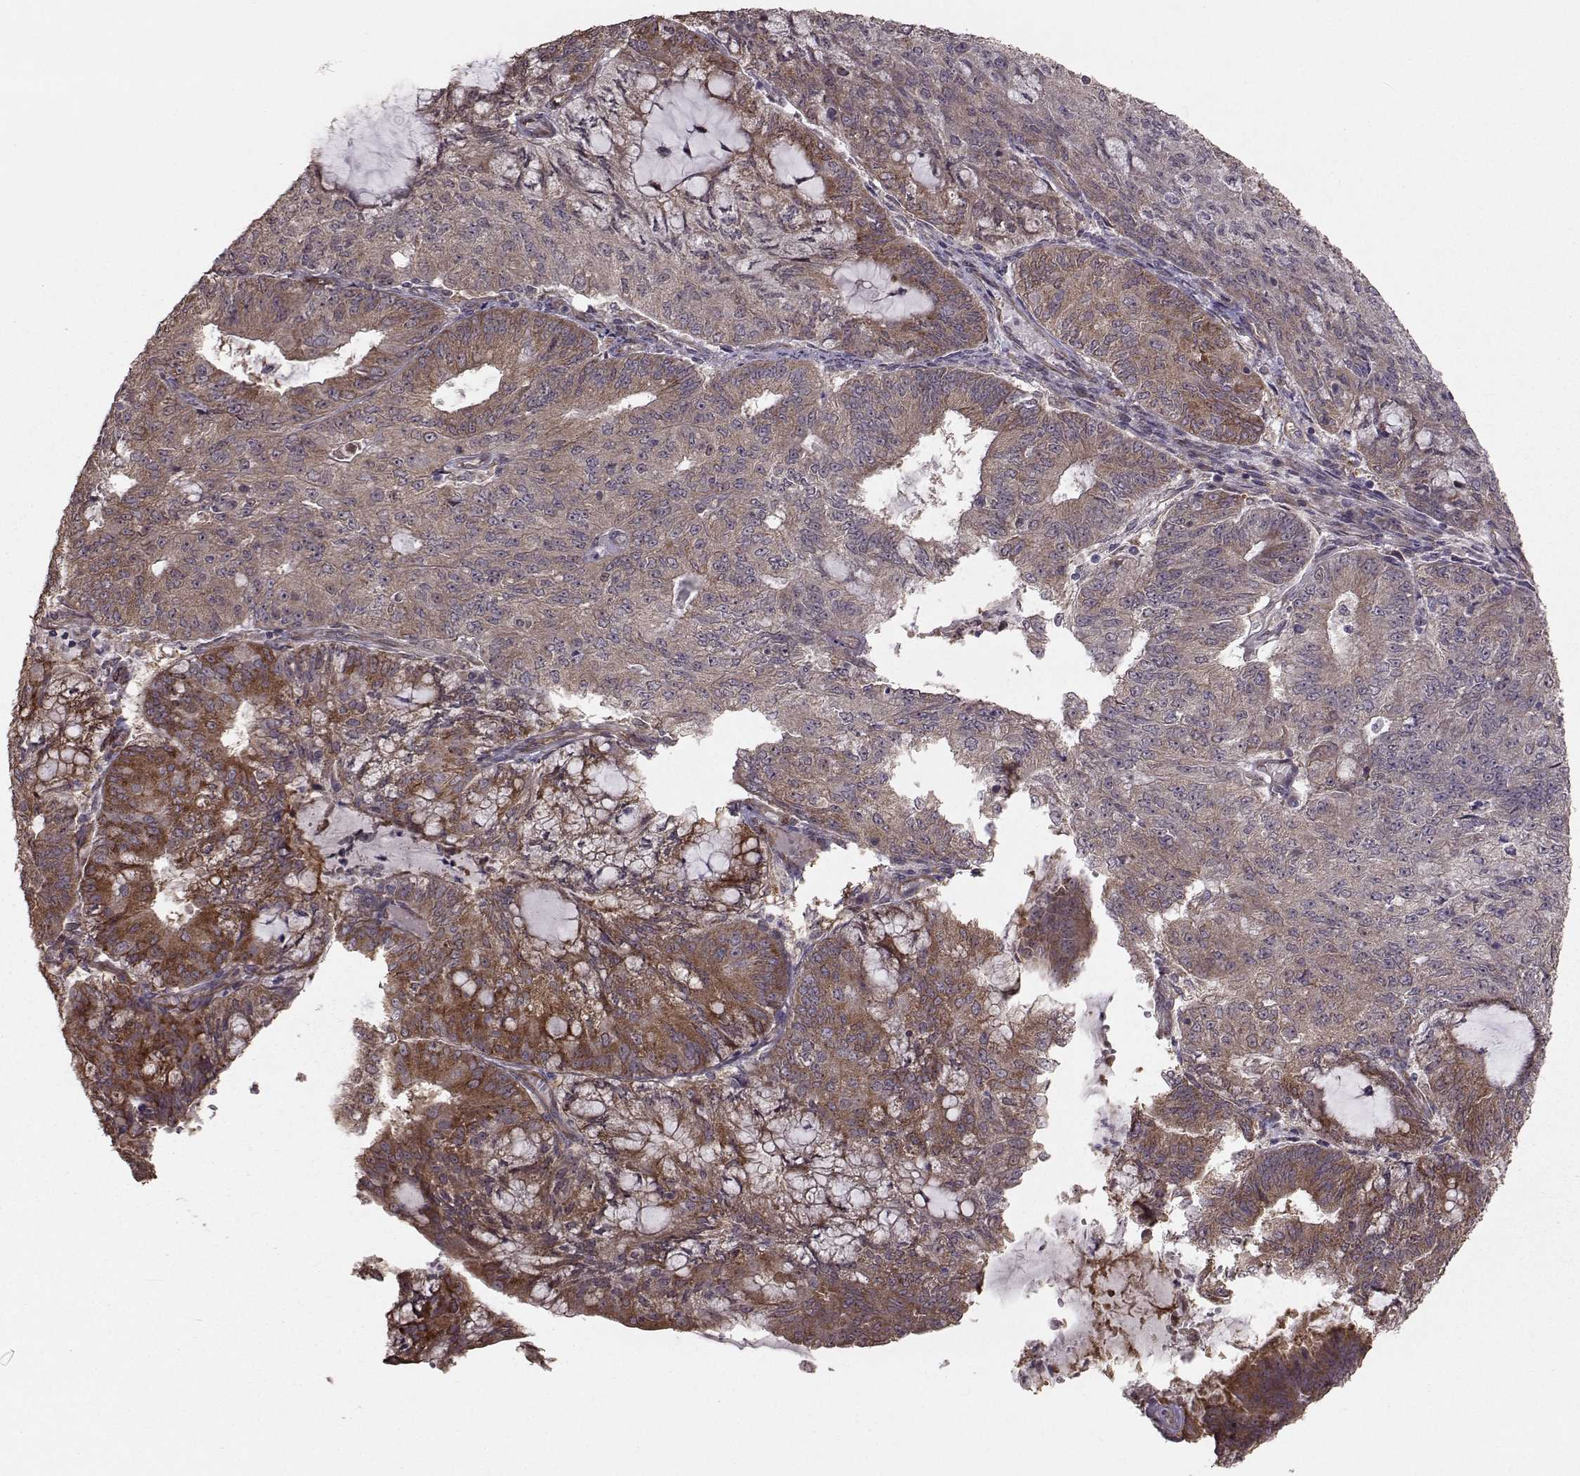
{"staining": {"intensity": "moderate", "quantity": "25%-75%", "location": "cytoplasmic/membranous"}, "tissue": "endometrial cancer", "cell_type": "Tumor cells", "image_type": "cancer", "snomed": [{"axis": "morphology", "description": "Adenocarcinoma, NOS"}, {"axis": "topography", "description": "Endometrium"}], "caption": "This is a micrograph of immunohistochemistry (IHC) staining of endometrial adenocarcinoma, which shows moderate expression in the cytoplasmic/membranous of tumor cells.", "gene": "TRIP10", "patient": {"sex": "female", "age": 82}}